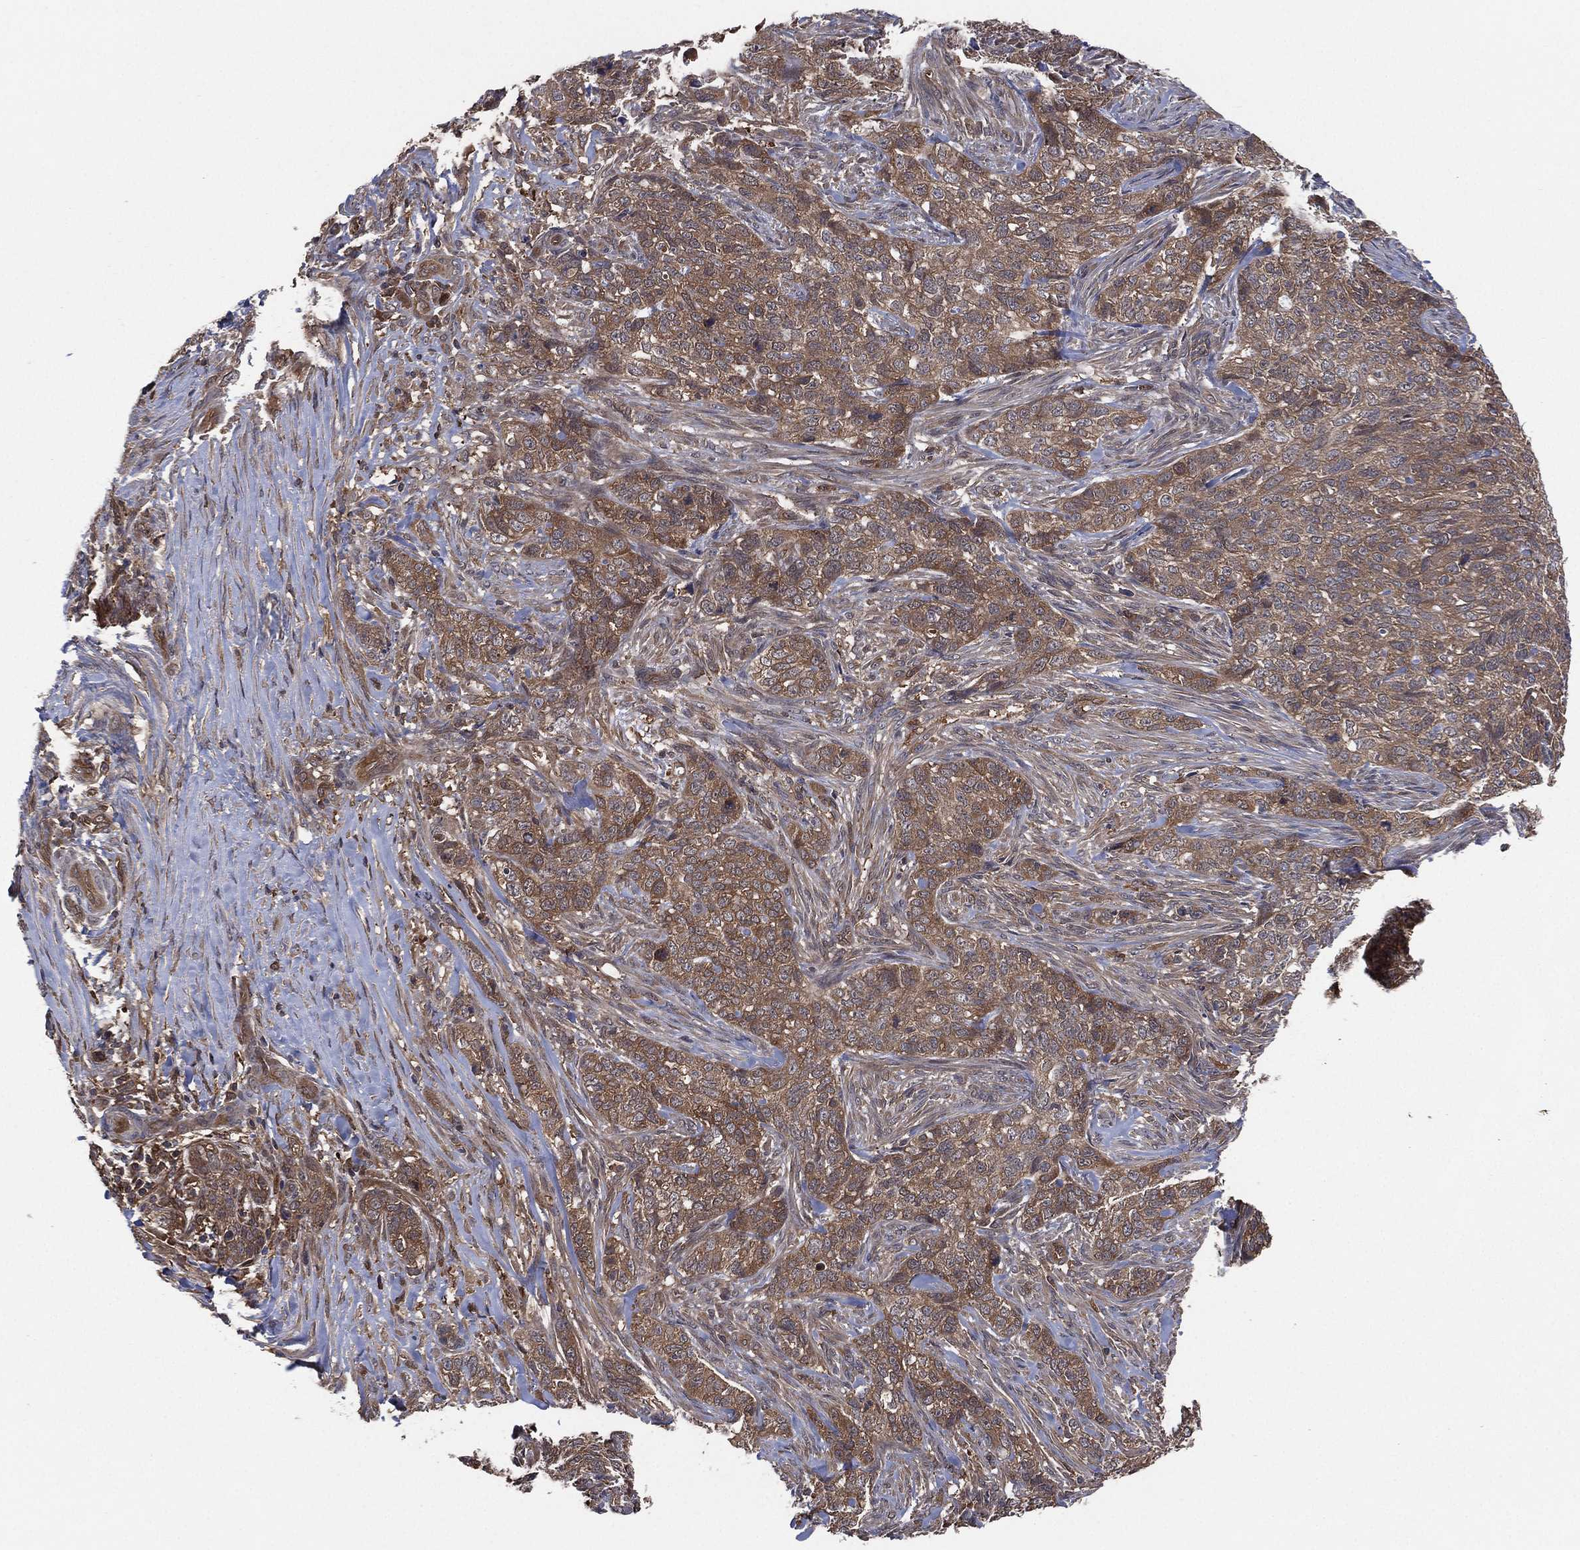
{"staining": {"intensity": "moderate", "quantity": ">75%", "location": "cytoplasmic/membranous"}, "tissue": "skin cancer", "cell_type": "Tumor cells", "image_type": "cancer", "snomed": [{"axis": "morphology", "description": "Basal cell carcinoma"}, {"axis": "topography", "description": "Skin"}], "caption": "Human skin basal cell carcinoma stained with a protein marker exhibits moderate staining in tumor cells.", "gene": "PSMG4", "patient": {"sex": "female", "age": 69}}